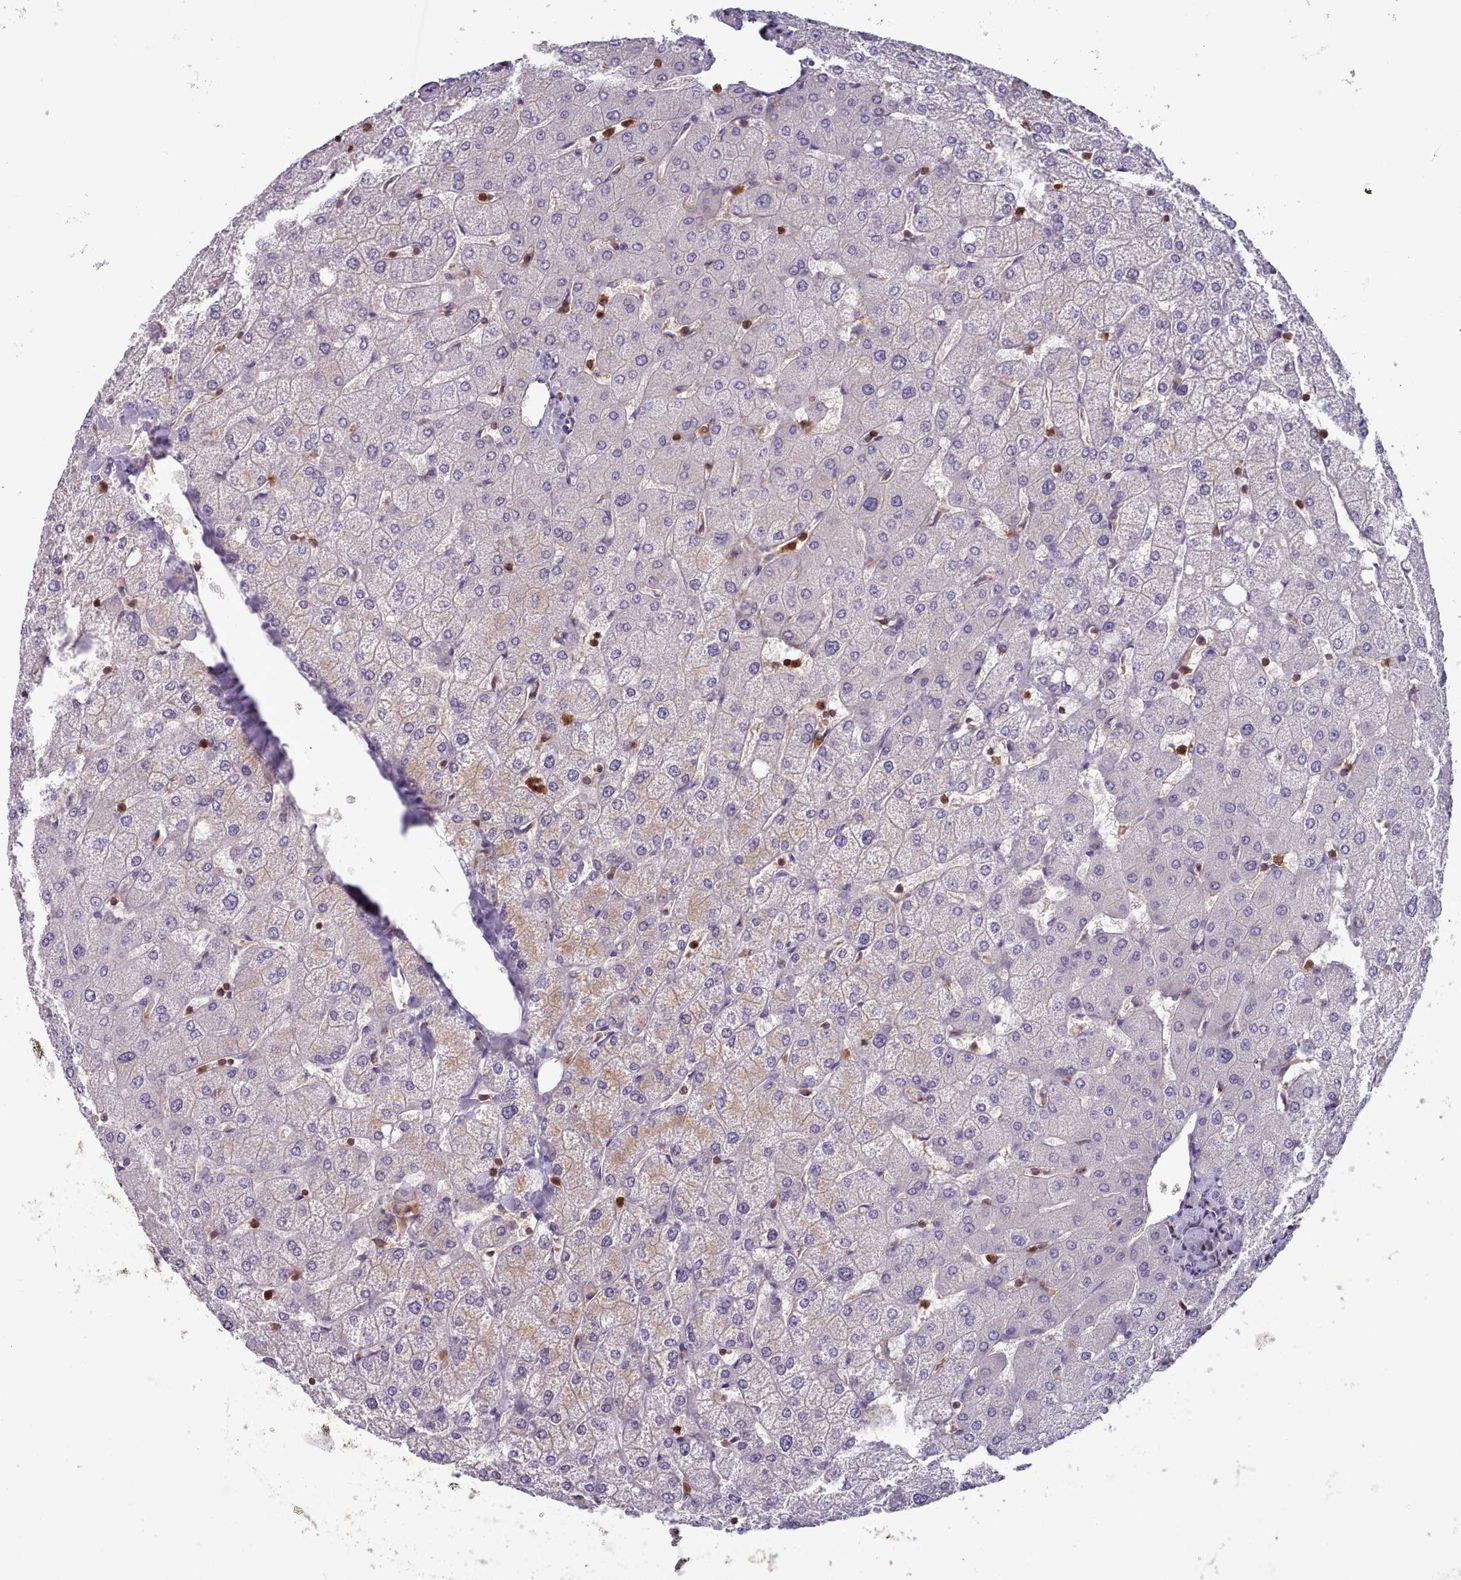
{"staining": {"intensity": "negative", "quantity": "none", "location": "none"}, "tissue": "liver", "cell_type": "Cholangiocytes", "image_type": "normal", "snomed": [{"axis": "morphology", "description": "Normal tissue, NOS"}, {"axis": "topography", "description": "Liver"}], "caption": "Immunohistochemistry histopathology image of benign human liver stained for a protein (brown), which reveals no staining in cholangiocytes.", "gene": "RAC1", "patient": {"sex": "female", "age": 54}}